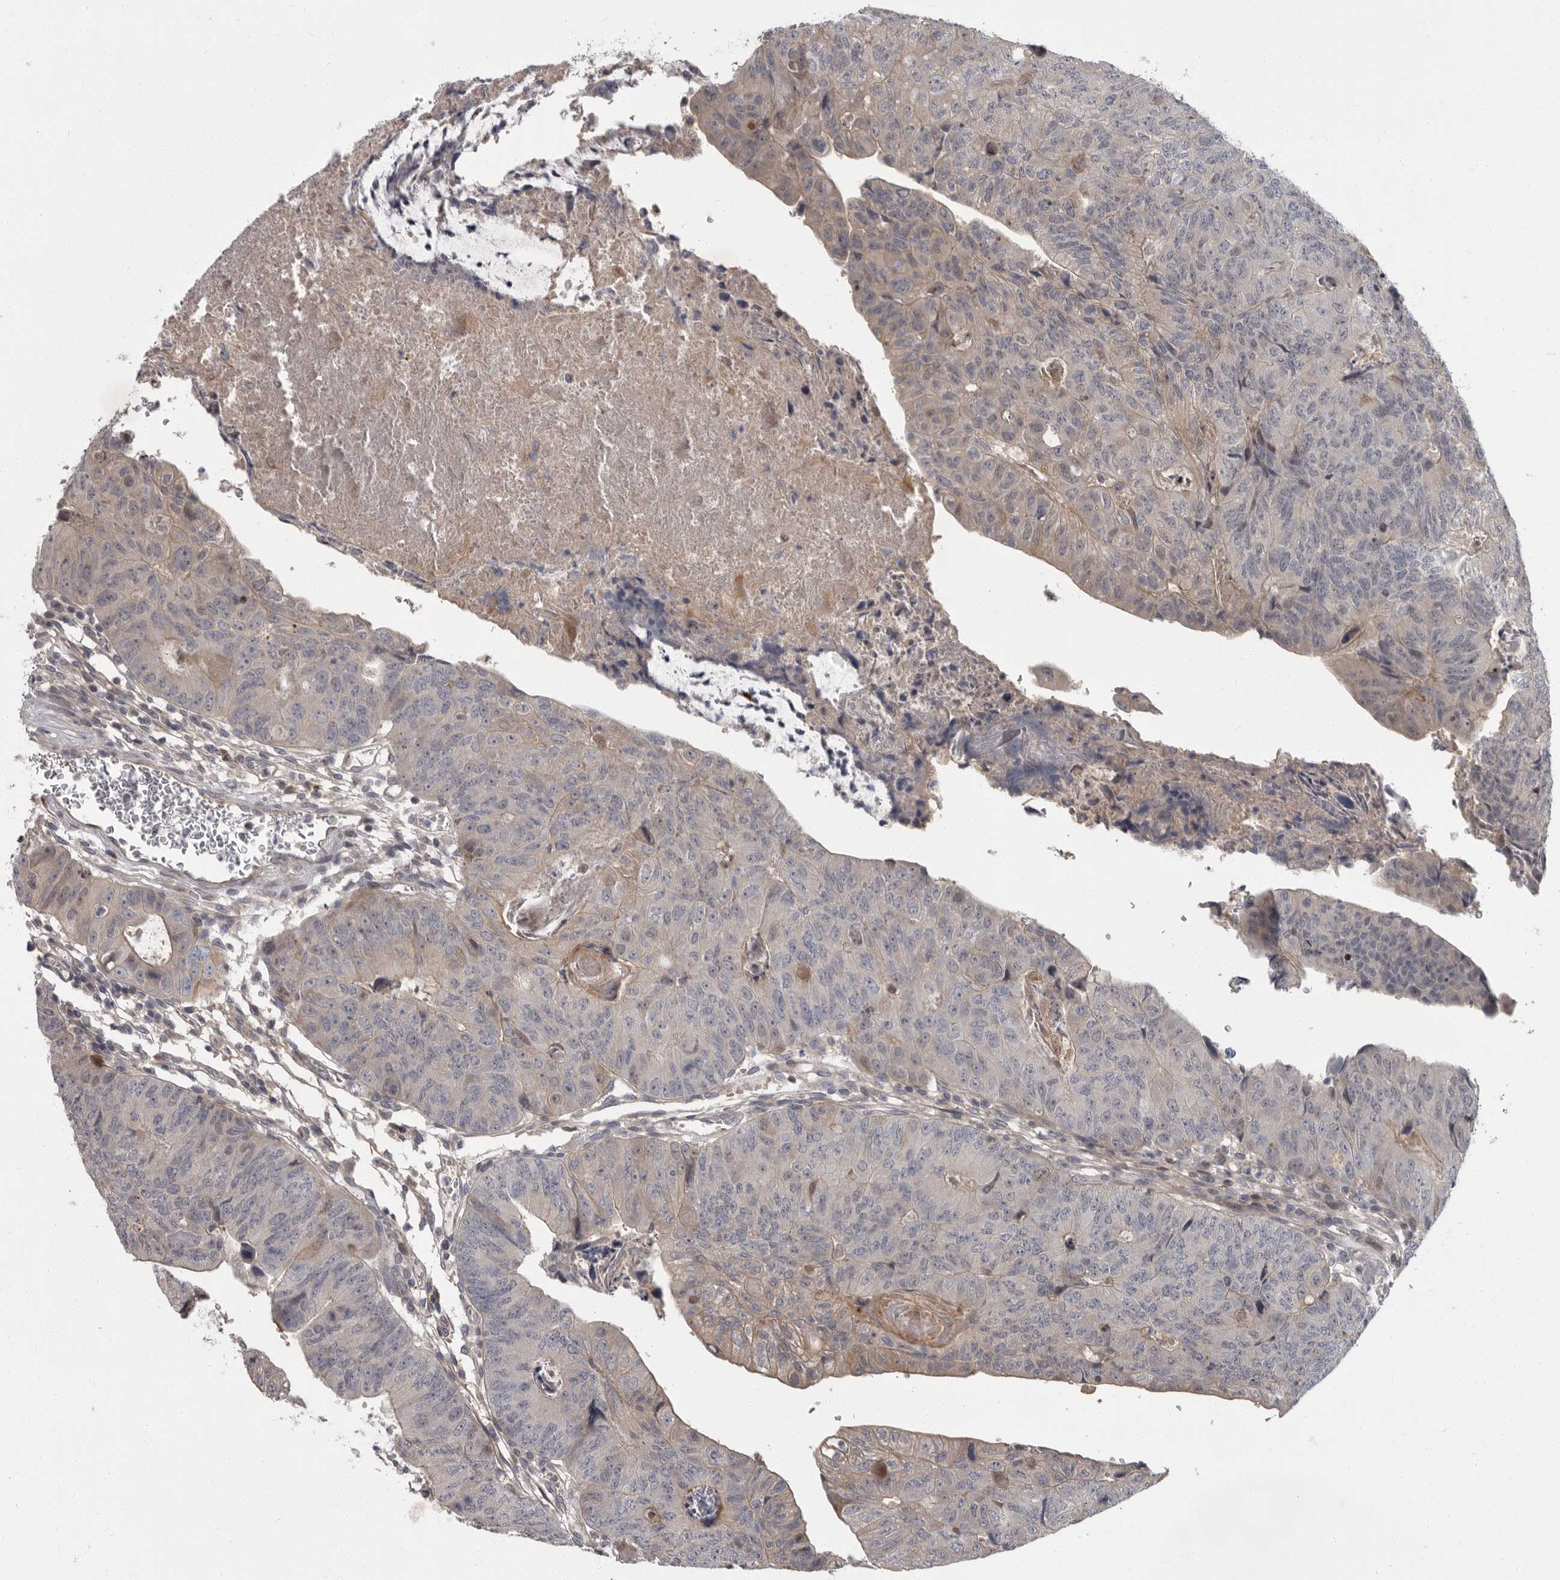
{"staining": {"intensity": "negative", "quantity": "none", "location": "none"}, "tissue": "colorectal cancer", "cell_type": "Tumor cells", "image_type": "cancer", "snomed": [{"axis": "morphology", "description": "Adenocarcinoma, NOS"}, {"axis": "topography", "description": "Colon"}], "caption": "High power microscopy histopathology image of an immunohistochemistry photomicrograph of colorectal adenocarcinoma, revealing no significant staining in tumor cells. (DAB (3,3'-diaminobenzidine) immunohistochemistry (IHC) with hematoxylin counter stain).", "gene": "PDE7A", "patient": {"sex": "female", "age": 67}}